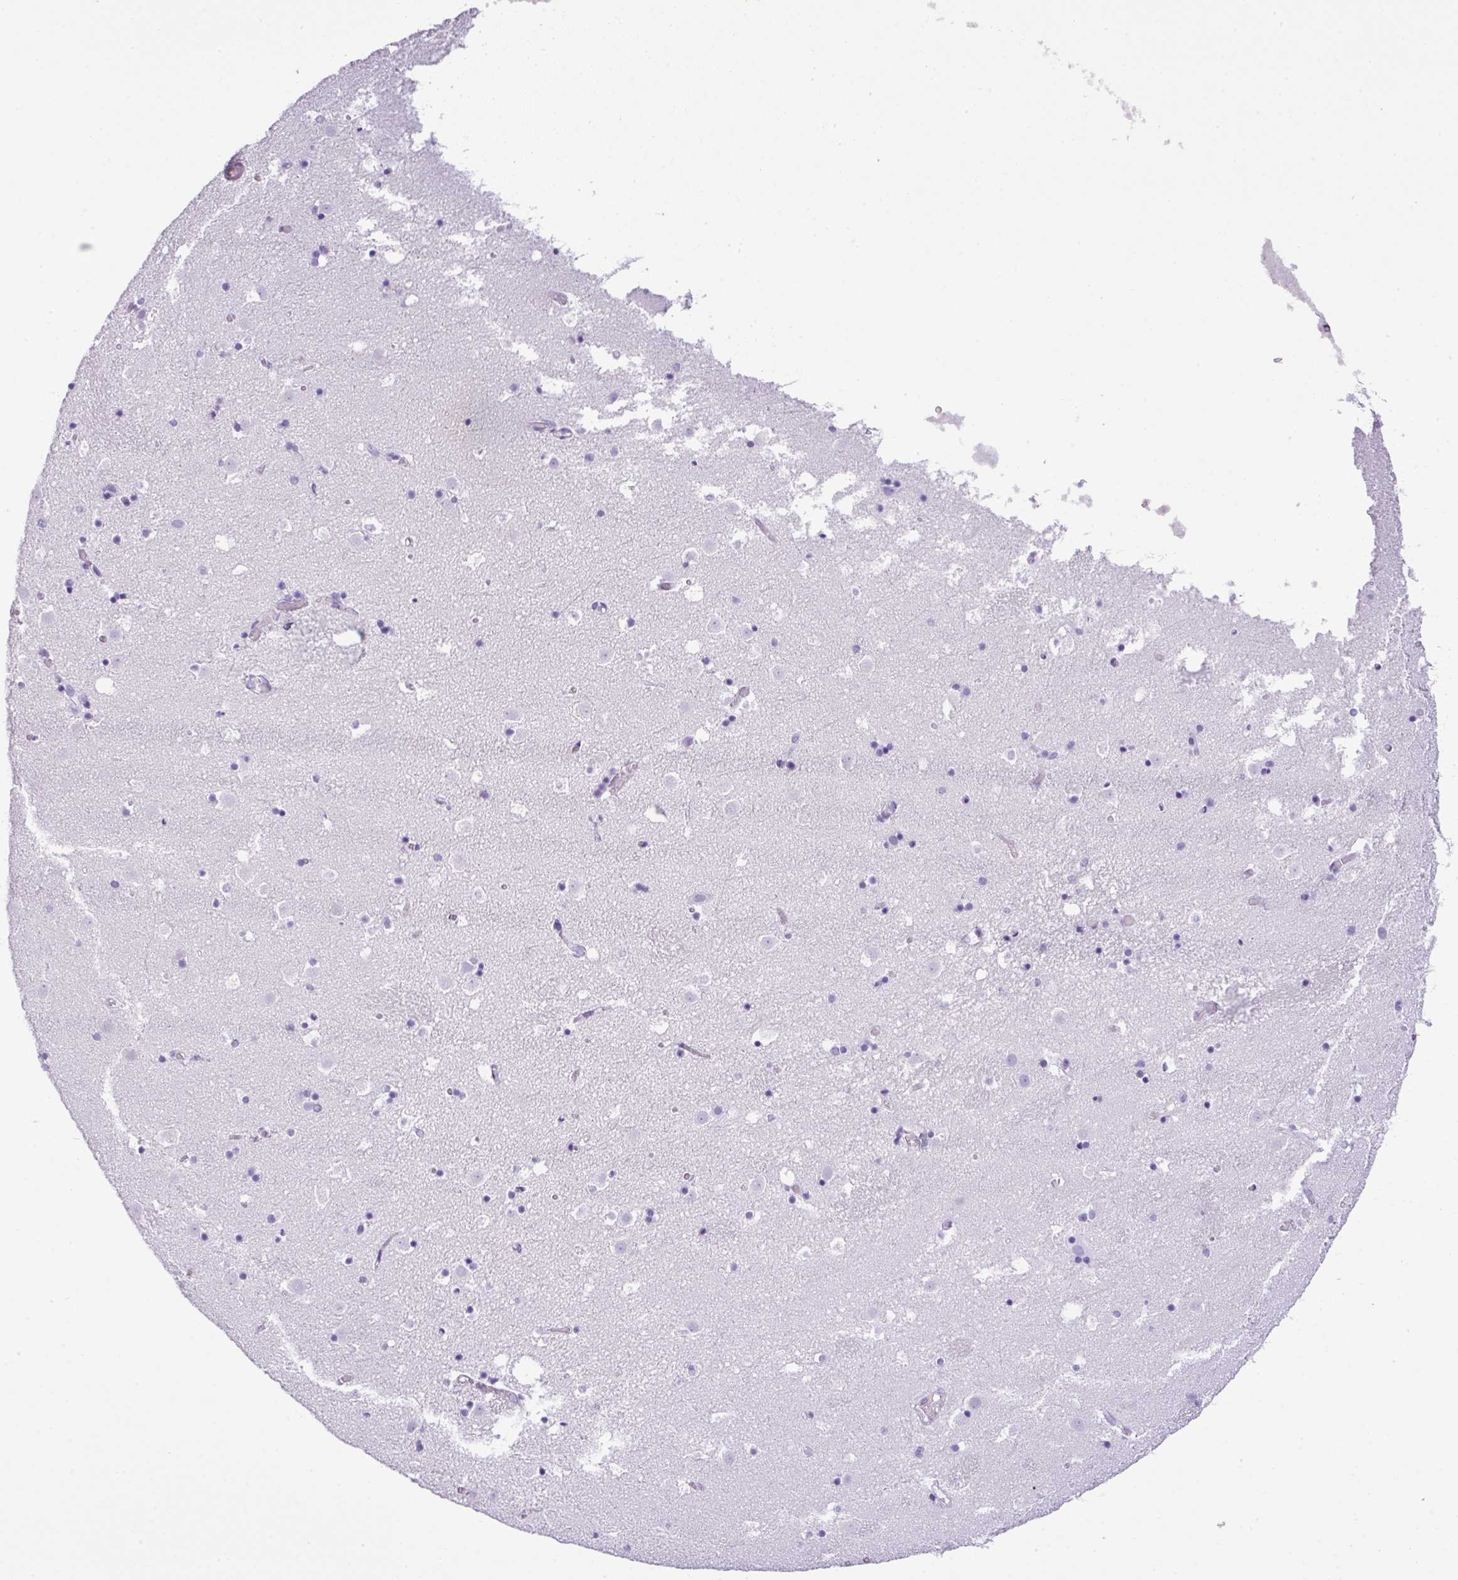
{"staining": {"intensity": "negative", "quantity": "none", "location": "none"}, "tissue": "caudate", "cell_type": "Glial cells", "image_type": "normal", "snomed": [{"axis": "morphology", "description": "Normal tissue, NOS"}, {"axis": "topography", "description": "Lateral ventricle wall"}], "caption": "This is an immunohistochemistry photomicrograph of normal human caudate. There is no positivity in glial cells.", "gene": "TNP1", "patient": {"sex": "male", "age": 25}}